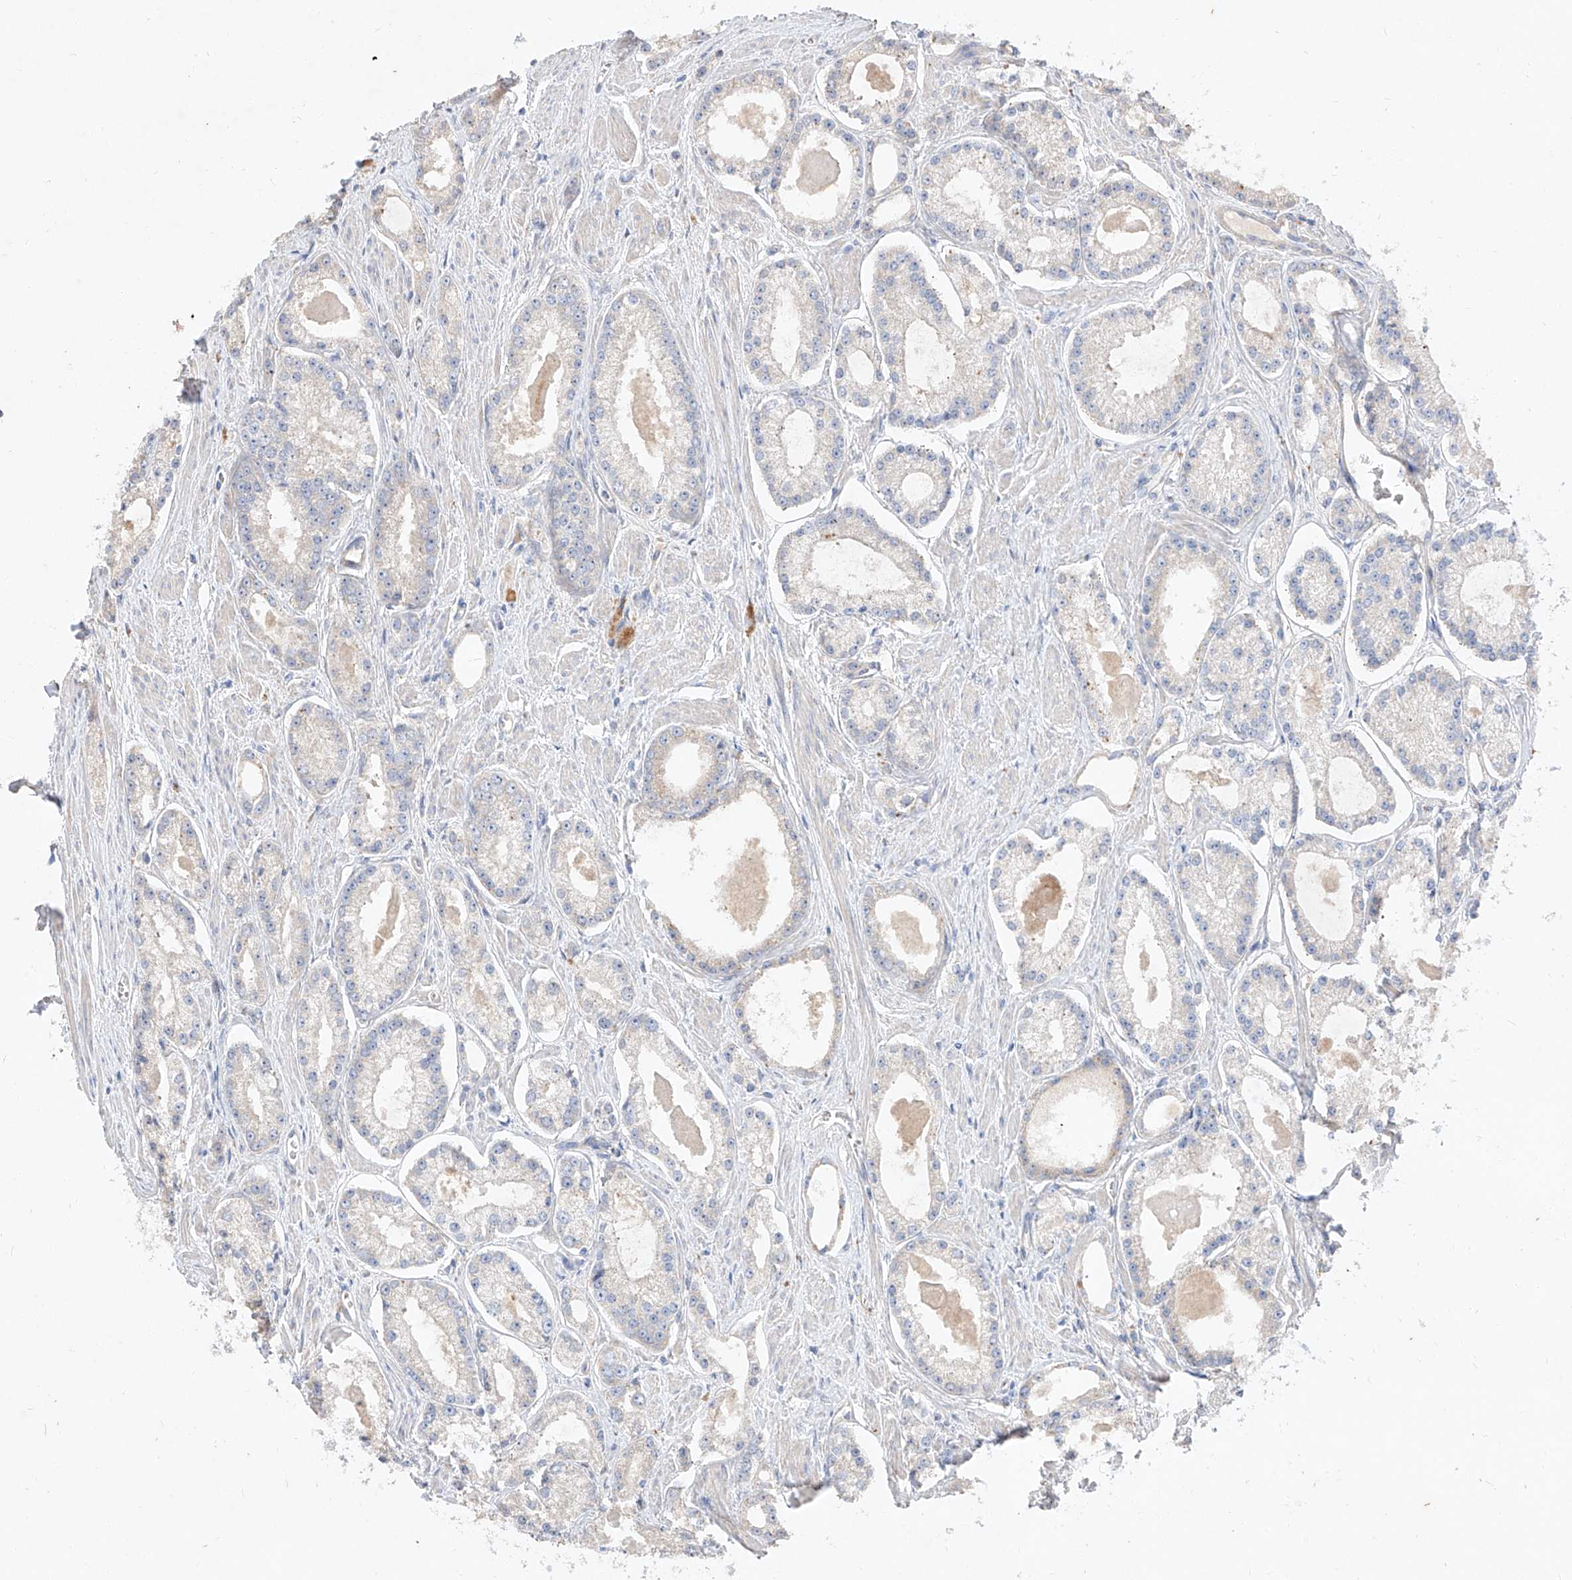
{"staining": {"intensity": "negative", "quantity": "none", "location": "none"}, "tissue": "prostate cancer", "cell_type": "Tumor cells", "image_type": "cancer", "snomed": [{"axis": "morphology", "description": "Adenocarcinoma, Low grade"}, {"axis": "topography", "description": "Prostate"}], "caption": "A micrograph of human prostate low-grade adenocarcinoma is negative for staining in tumor cells. (DAB (3,3'-diaminobenzidine) immunohistochemistry (IHC), high magnification).", "gene": "DIRAS3", "patient": {"sex": "male", "age": 54}}